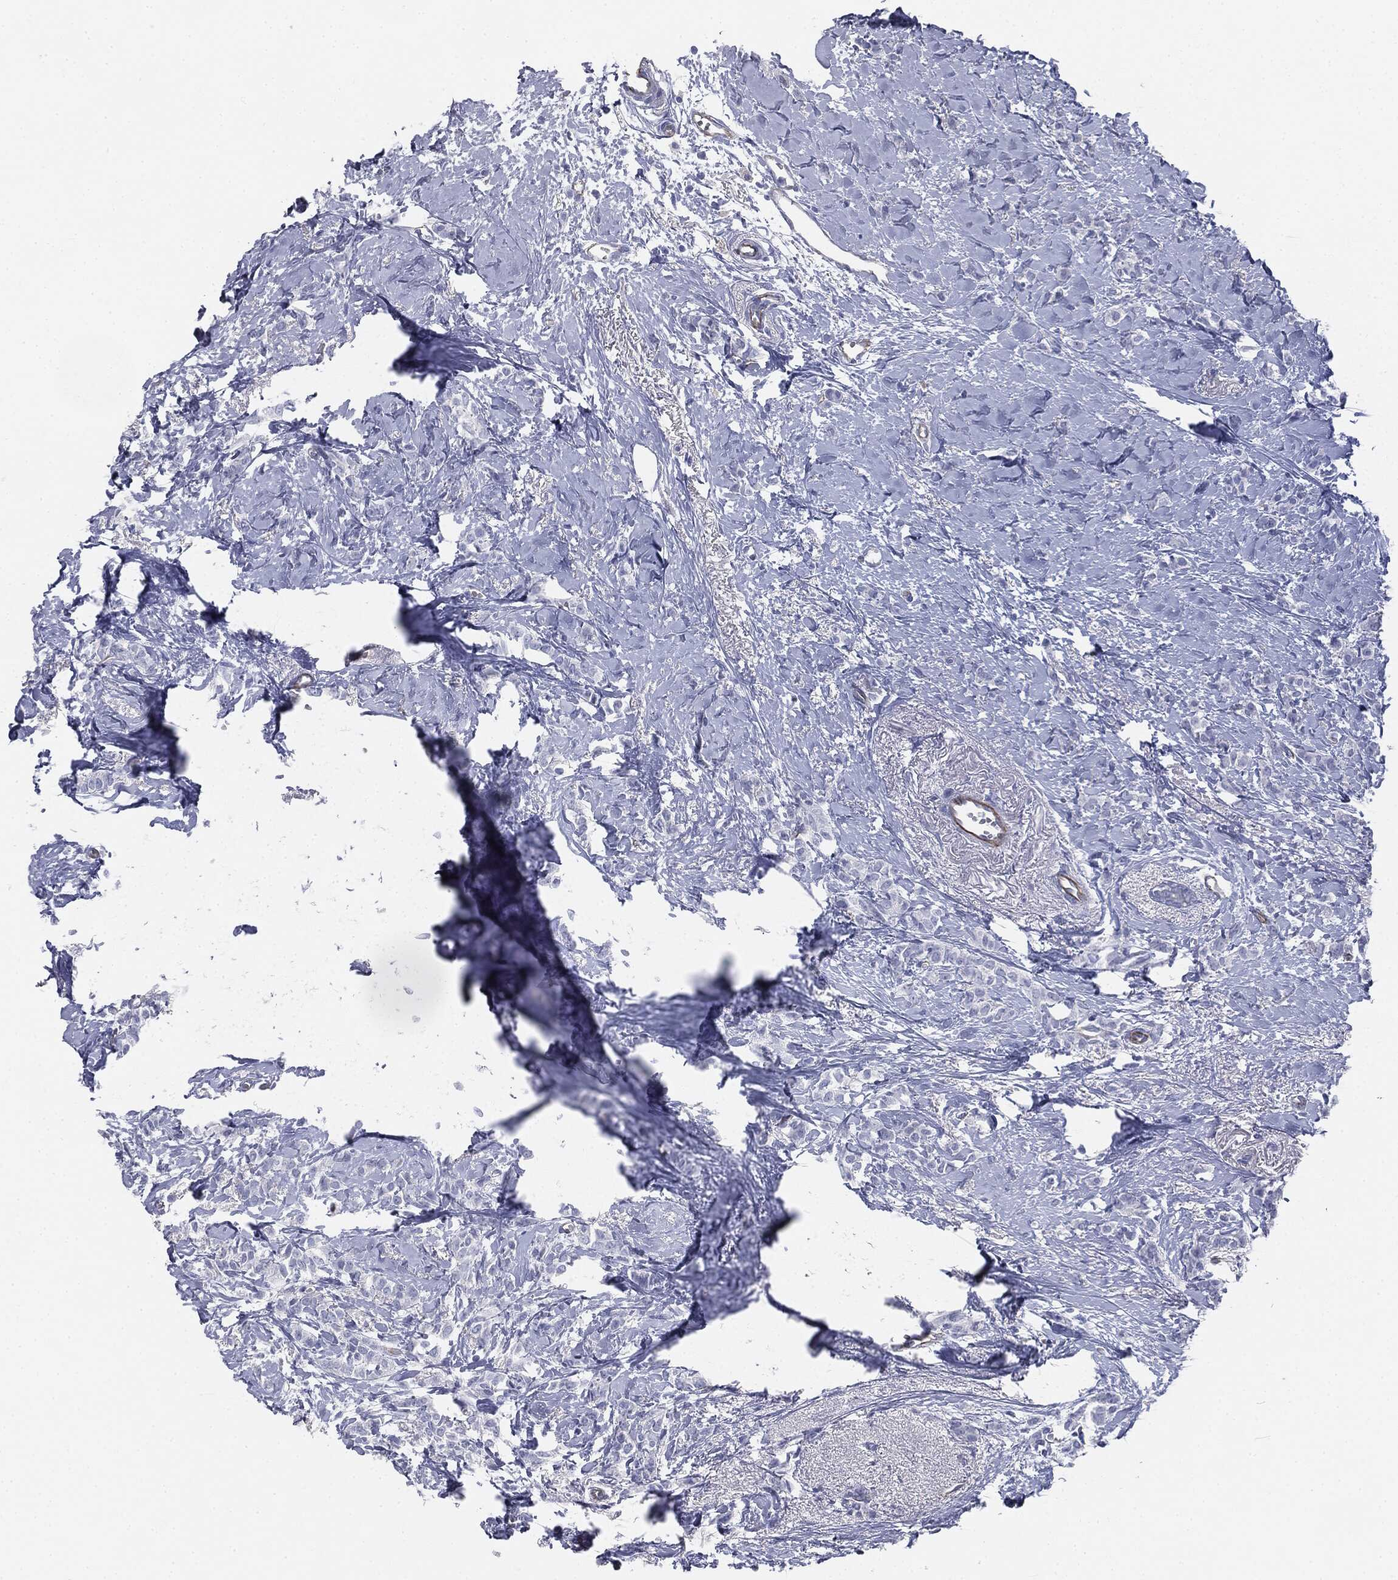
{"staining": {"intensity": "negative", "quantity": "none", "location": "none"}, "tissue": "breast cancer", "cell_type": "Tumor cells", "image_type": "cancer", "snomed": [{"axis": "morphology", "description": "Duct carcinoma"}, {"axis": "topography", "description": "Breast"}], "caption": "The photomicrograph reveals no significant staining in tumor cells of breast invasive ductal carcinoma.", "gene": "MUC5AC", "patient": {"sex": "female", "age": 85}}